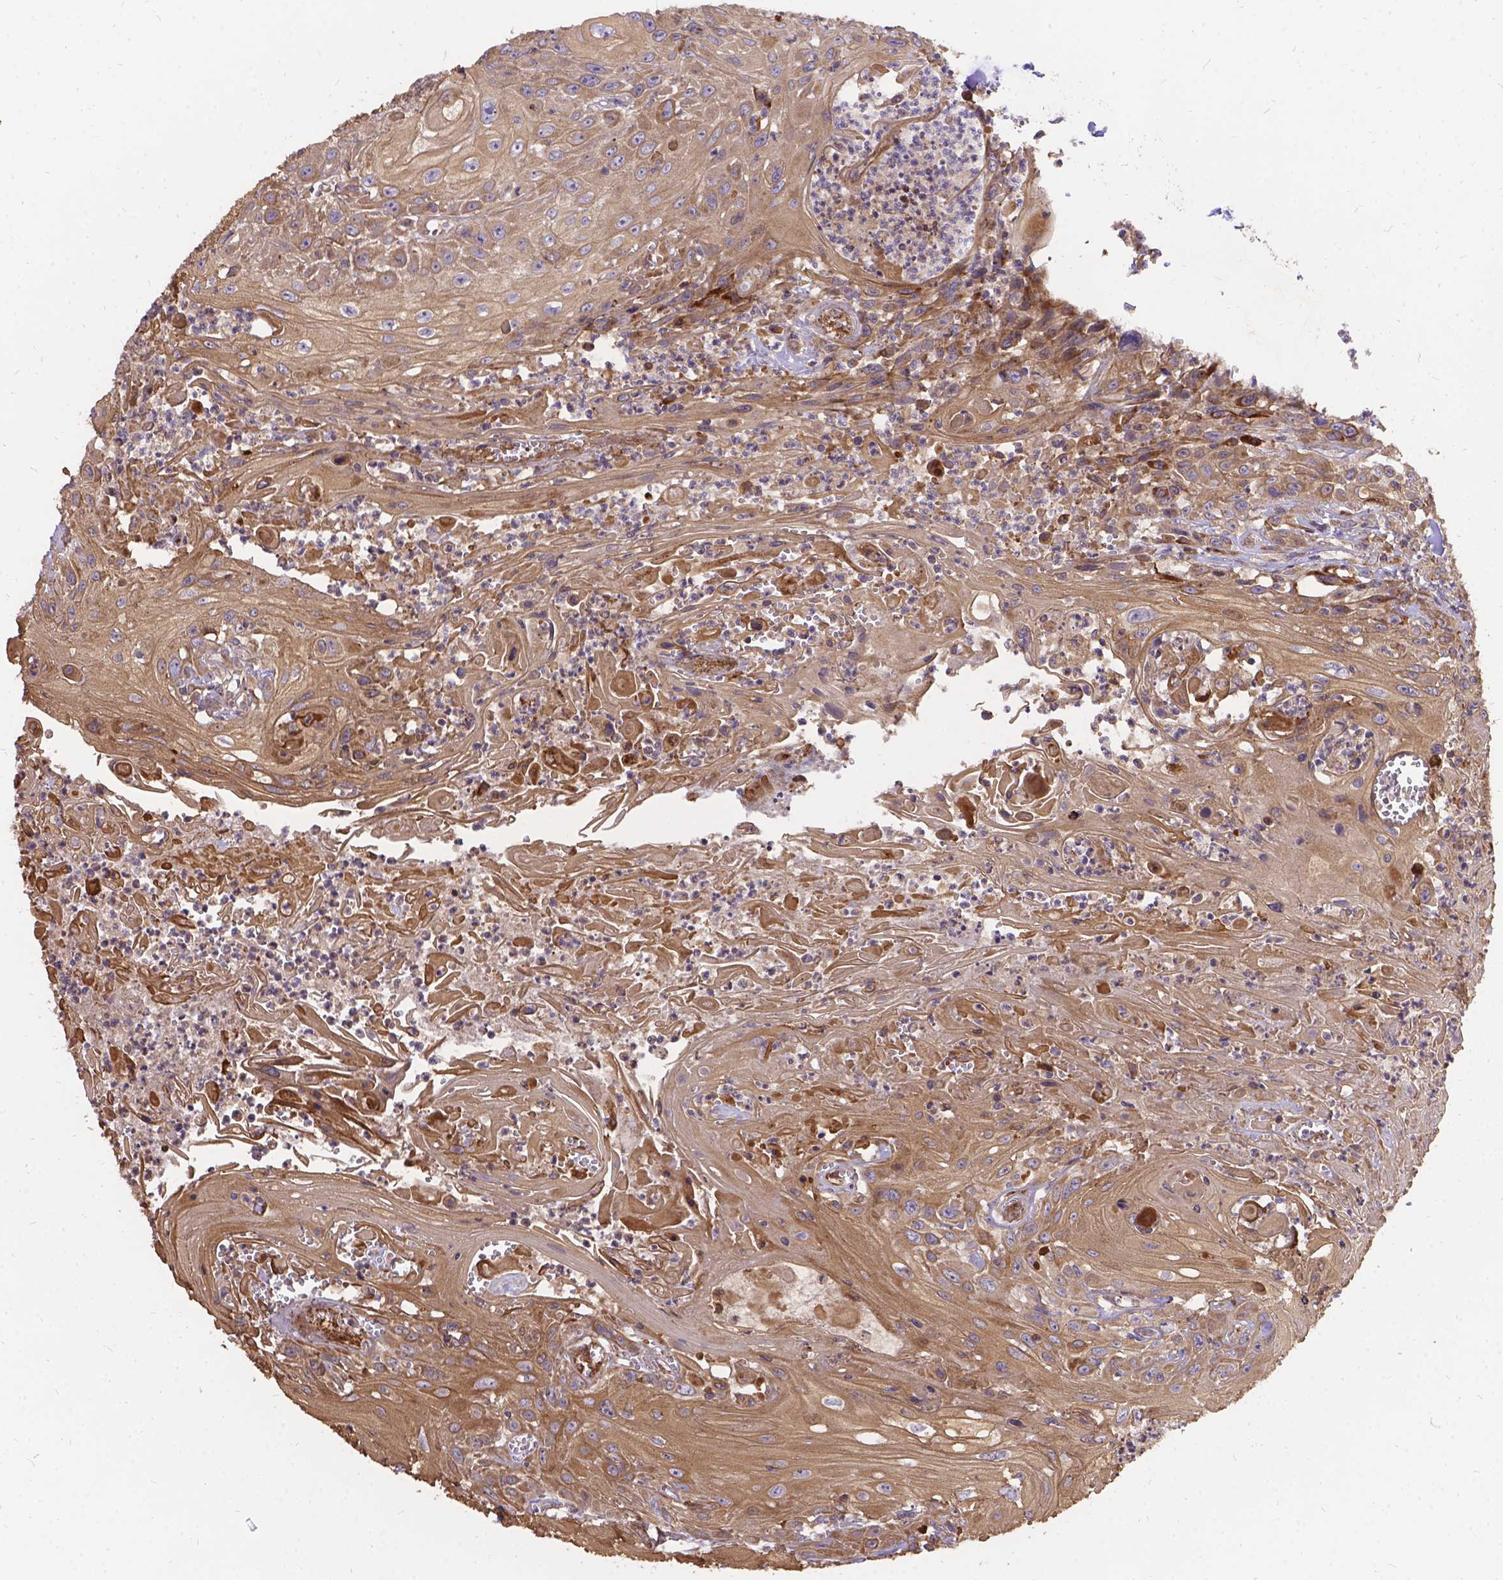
{"staining": {"intensity": "weak", "quantity": ">75%", "location": "cytoplasmic/membranous"}, "tissue": "head and neck cancer", "cell_type": "Tumor cells", "image_type": "cancer", "snomed": [{"axis": "morphology", "description": "Squamous cell carcinoma, NOS"}, {"axis": "topography", "description": "Skin"}, {"axis": "topography", "description": "Head-Neck"}], "caption": "Weak cytoplasmic/membranous staining is identified in approximately >75% of tumor cells in squamous cell carcinoma (head and neck).", "gene": "DENND6A", "patient": {"sex": "male", "age": 80}}